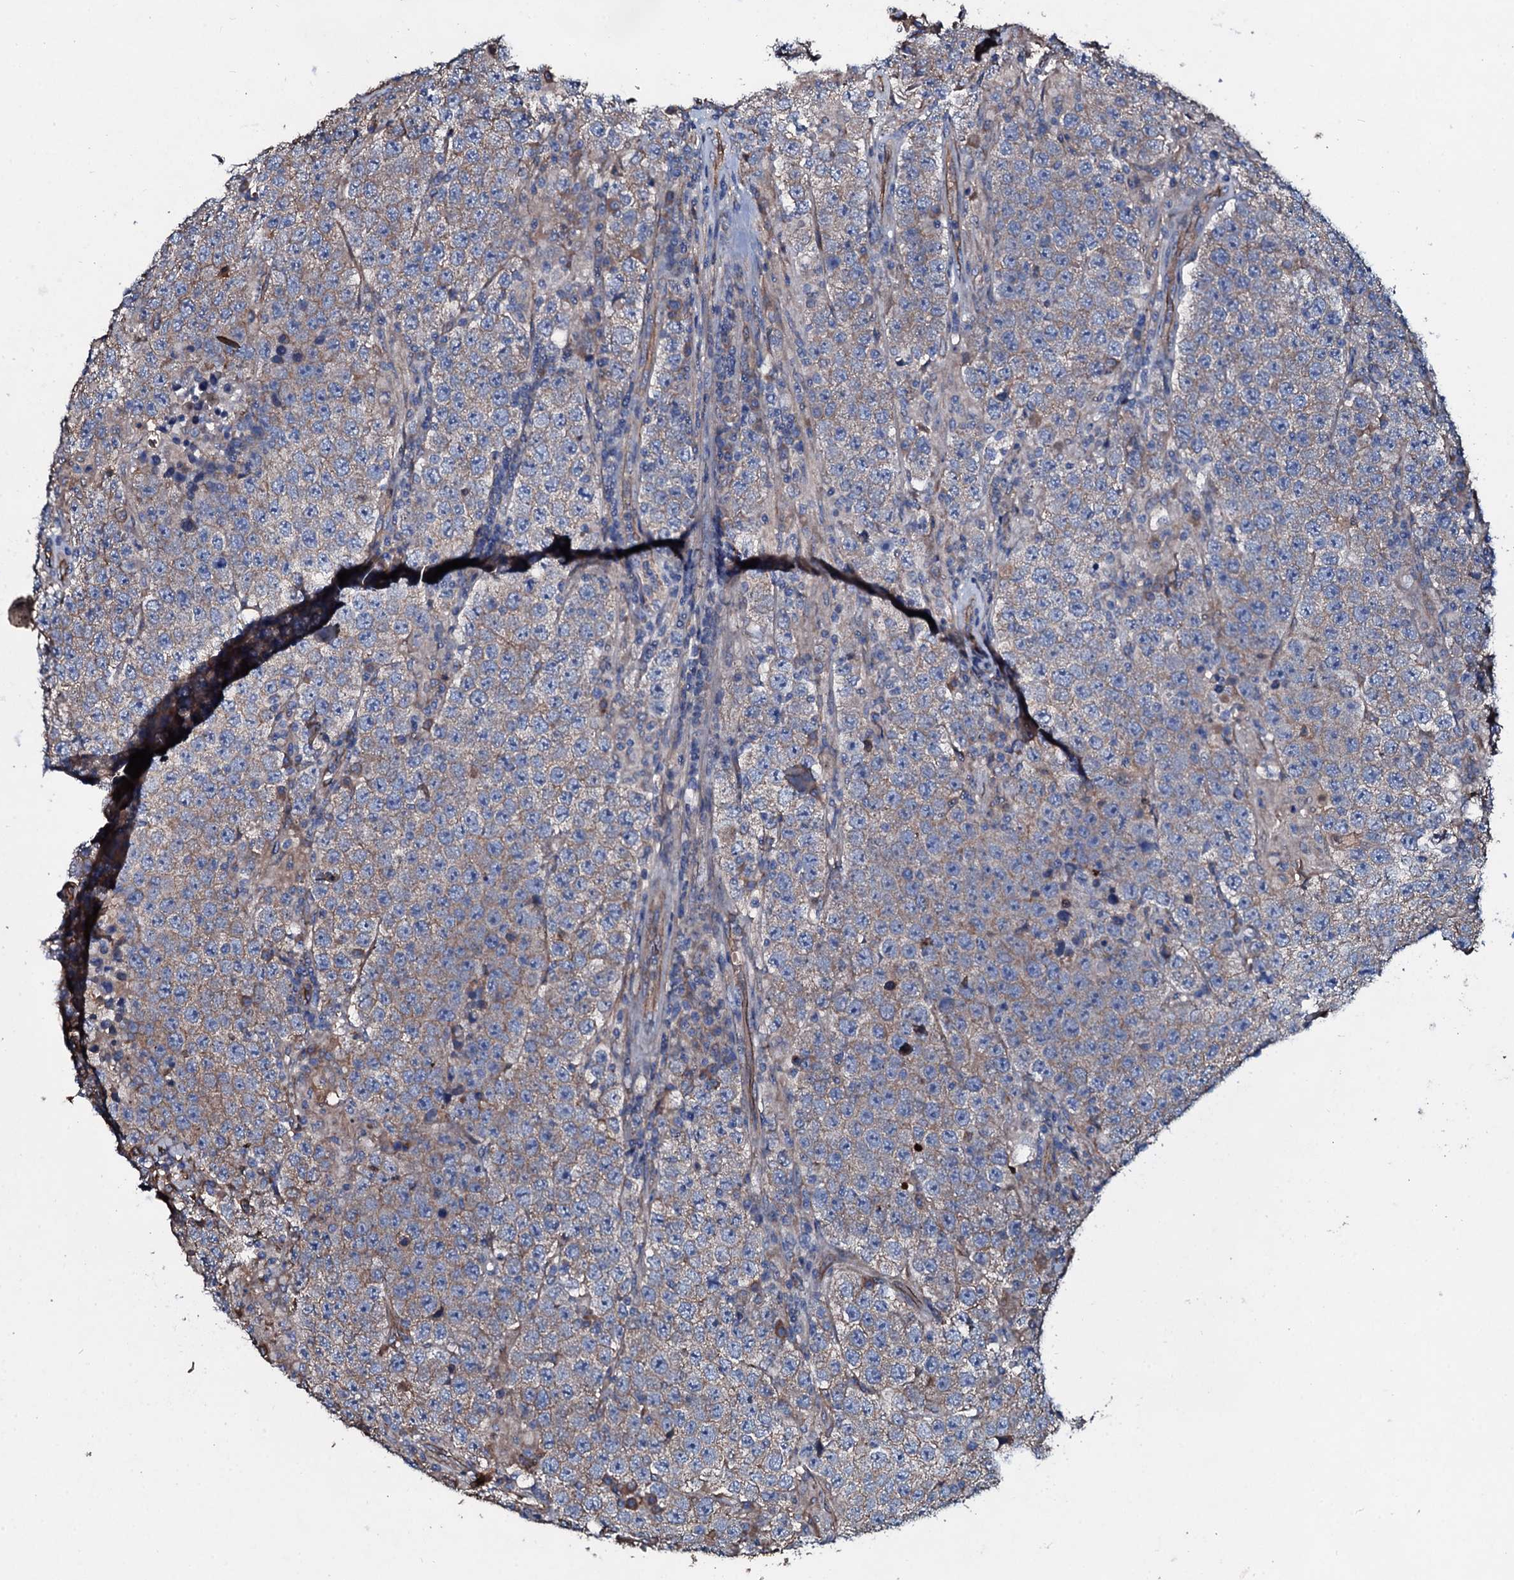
{"staining": {"intensity": "moderate", "quantity": "25%-75%", "location": "cytoplasmic/membranous"}, "tissue": "testis cancer", "cell_type": "Tumor cells", "image_type": "cancer", "snomed": [{"axis": "morphology", "description": "Normal tissue, NOS"}, {"axis": "morphology", "description": "Urothelial carcinoma, High grade"}, {"axis": "morphology", "description": "Seminoma, NOS"}, {"axis": "morphology", "description": "Carcinoma, Embryonal, NOS"}, {"axis": "topography", "description": "Urinary bladder"}, {"axis": "topography", "description": "Testis"}], "caption": "DAB (3,3'-diaminobenzidine) immunohistochemical staining of human testis cancer shows moderate cytoplasmic/membranous protein expression in approximately 25%-75% of tumor cells.", "gene": "DMAC2", "patient": {"sex": "male", "age": 41}}